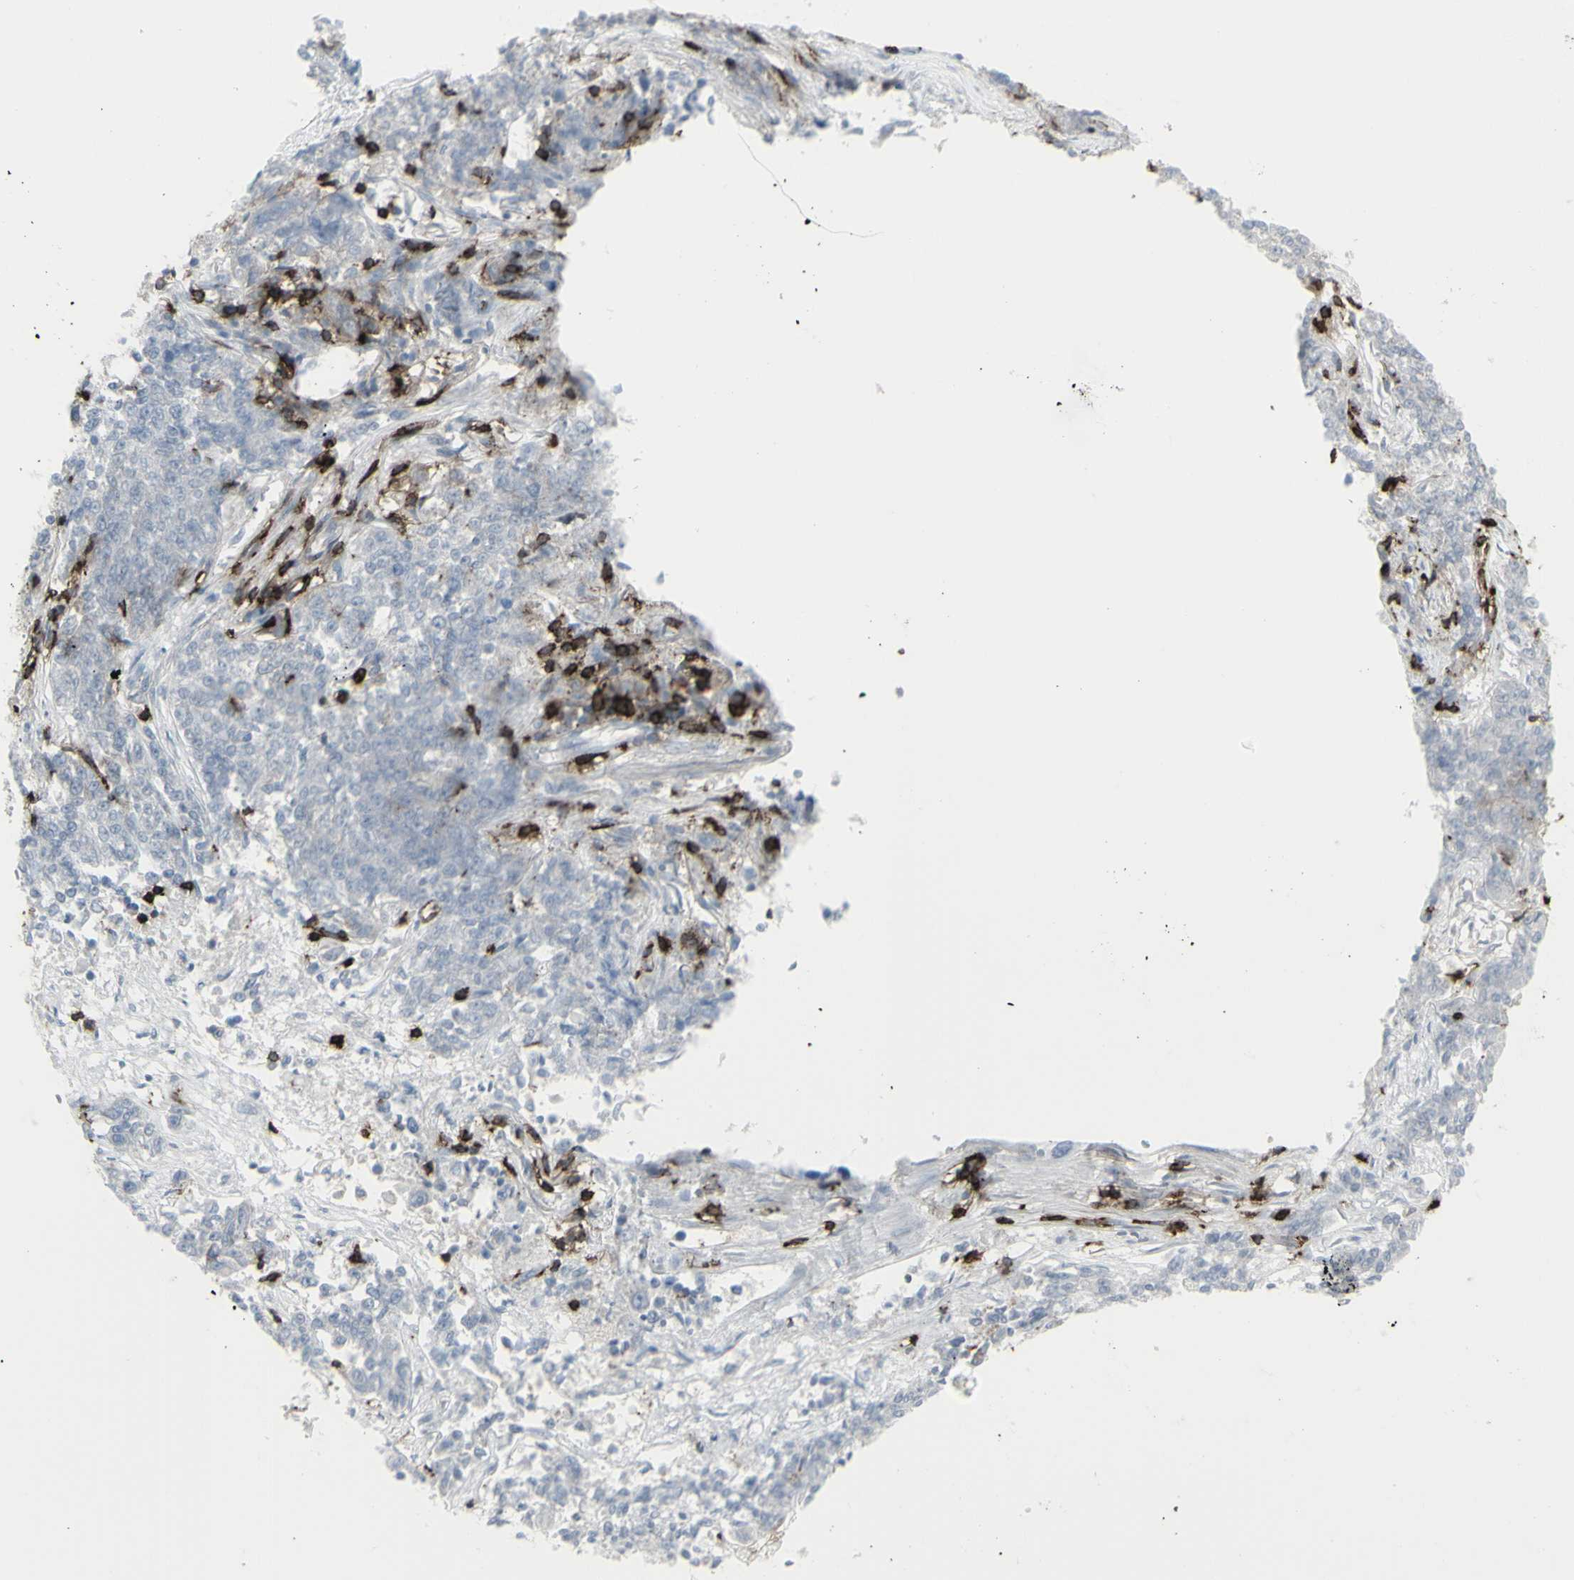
{"staining": {"intensity": "negative", "quantity": "none", "location": "none"}, "tissue": "lung cancer", "cell_type": "Tumor cells", "image_type": "cancer", "snomed": [{"axis": "morphology", "description": "Adenocarcinoma, NOS"}, {"axis": "topography", "description": "Lung"}], "caption": "The IHC photomicrograph has no significant expression in tumor cells of adenocarcinoma (lung) tissue. Nuclei are stained in blue.", "gene": "CD247", "patient": {"sex": "male", "age": 84}}